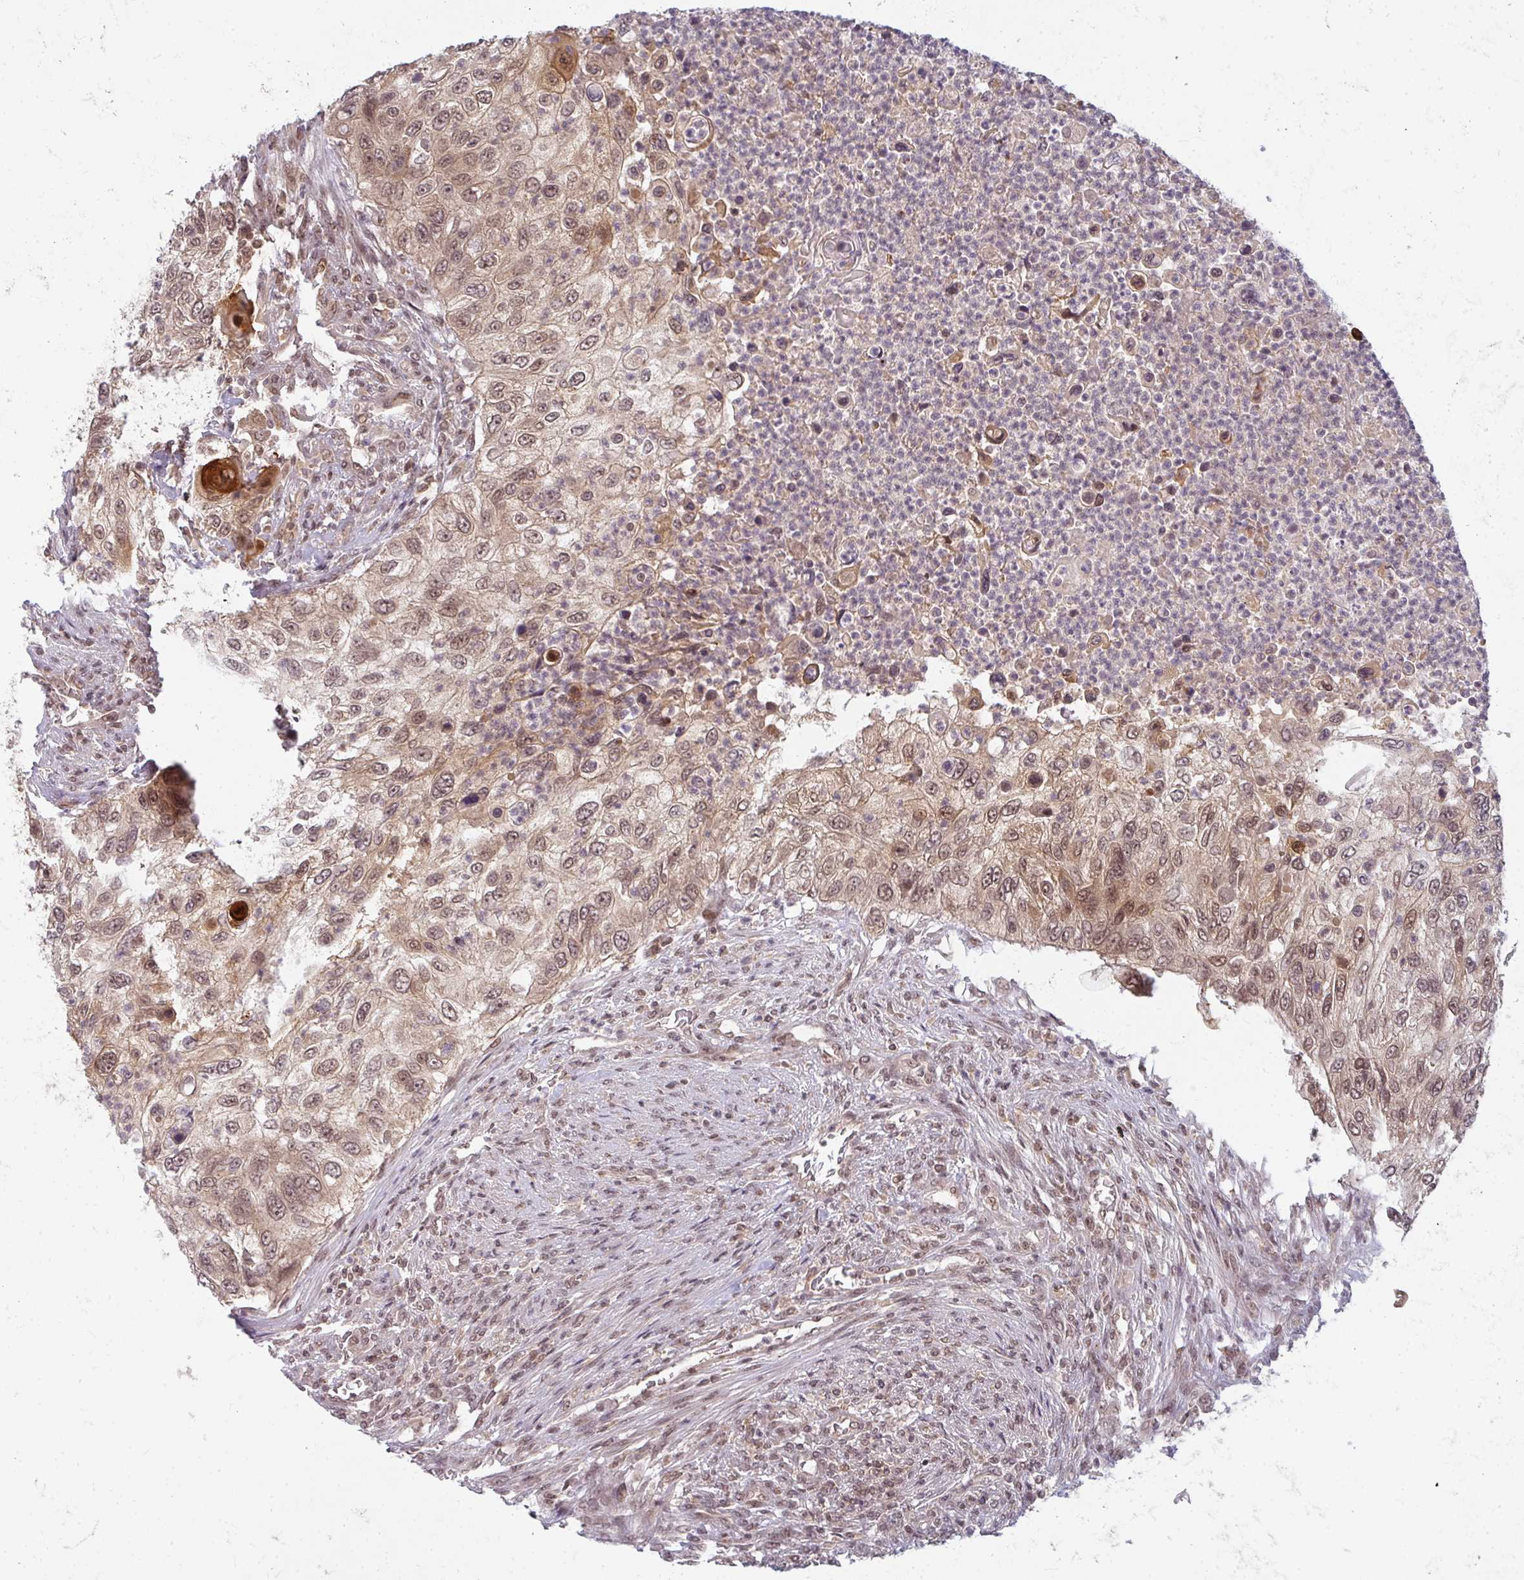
{"staining": {"intensity": "moderate", "quantity": ">75%", "location": "cytoplasmic/membranous,nuclear"}, "tissue": "urothelial cancer", "cell_type": "Tumor cells", "image_type": "cancer", "snomed": [{"axis": "morphology", "description": "Urothelial carcinoma, High grade"}, {"axis": "topography", "description": "Urinary bladder"}], "caption": "A high-resolution image shows IHC staining of urothelial cancer, which demonstrates moderate cytoplasmic/membranous and nuclear staining in about >75% of tumor cells.", "gene": "GTF3C6", "patient": {"sex": "female", "age": 60}}